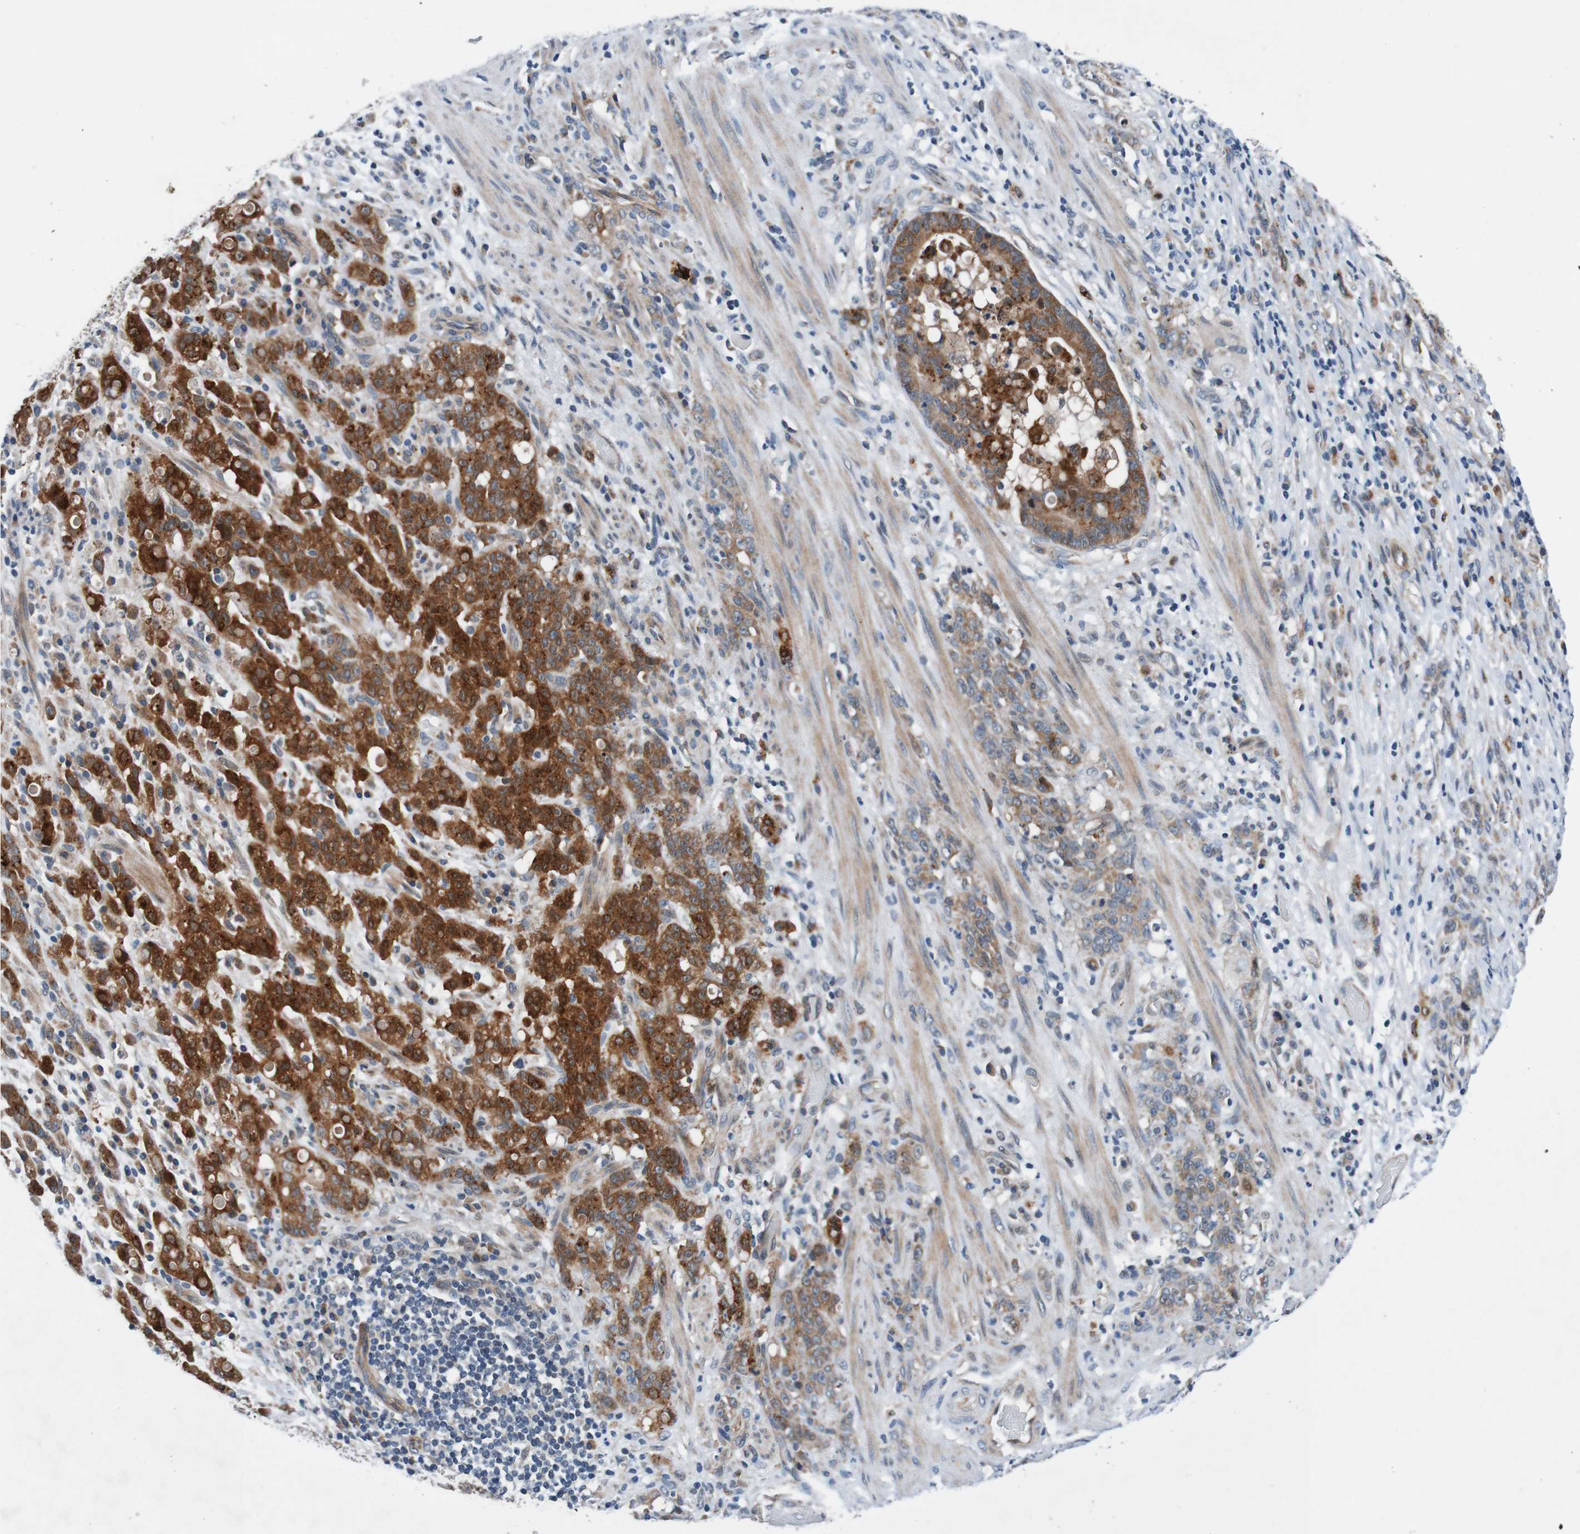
{"staining": {"intensity": "strong", "quantity": ">75%", "location": "cytoplasmic/membranous"}, "tissue": "stomach cancer", "cell_type": "Tumor cells", "image_type": "cancer", "snomed": [{"axis": "morphology", "description": "Adenocarcinoma, NOS"}, {"axis": "topography", "description": "Stomach, lower"}], "caption": "This is a histology image of IHC staining of stomach cancer, which shows strong expression in the cytoplasmic/membranous of tumor cells.", "gene": "CPED1", "patient": {"sex": "male", "age": 88}}